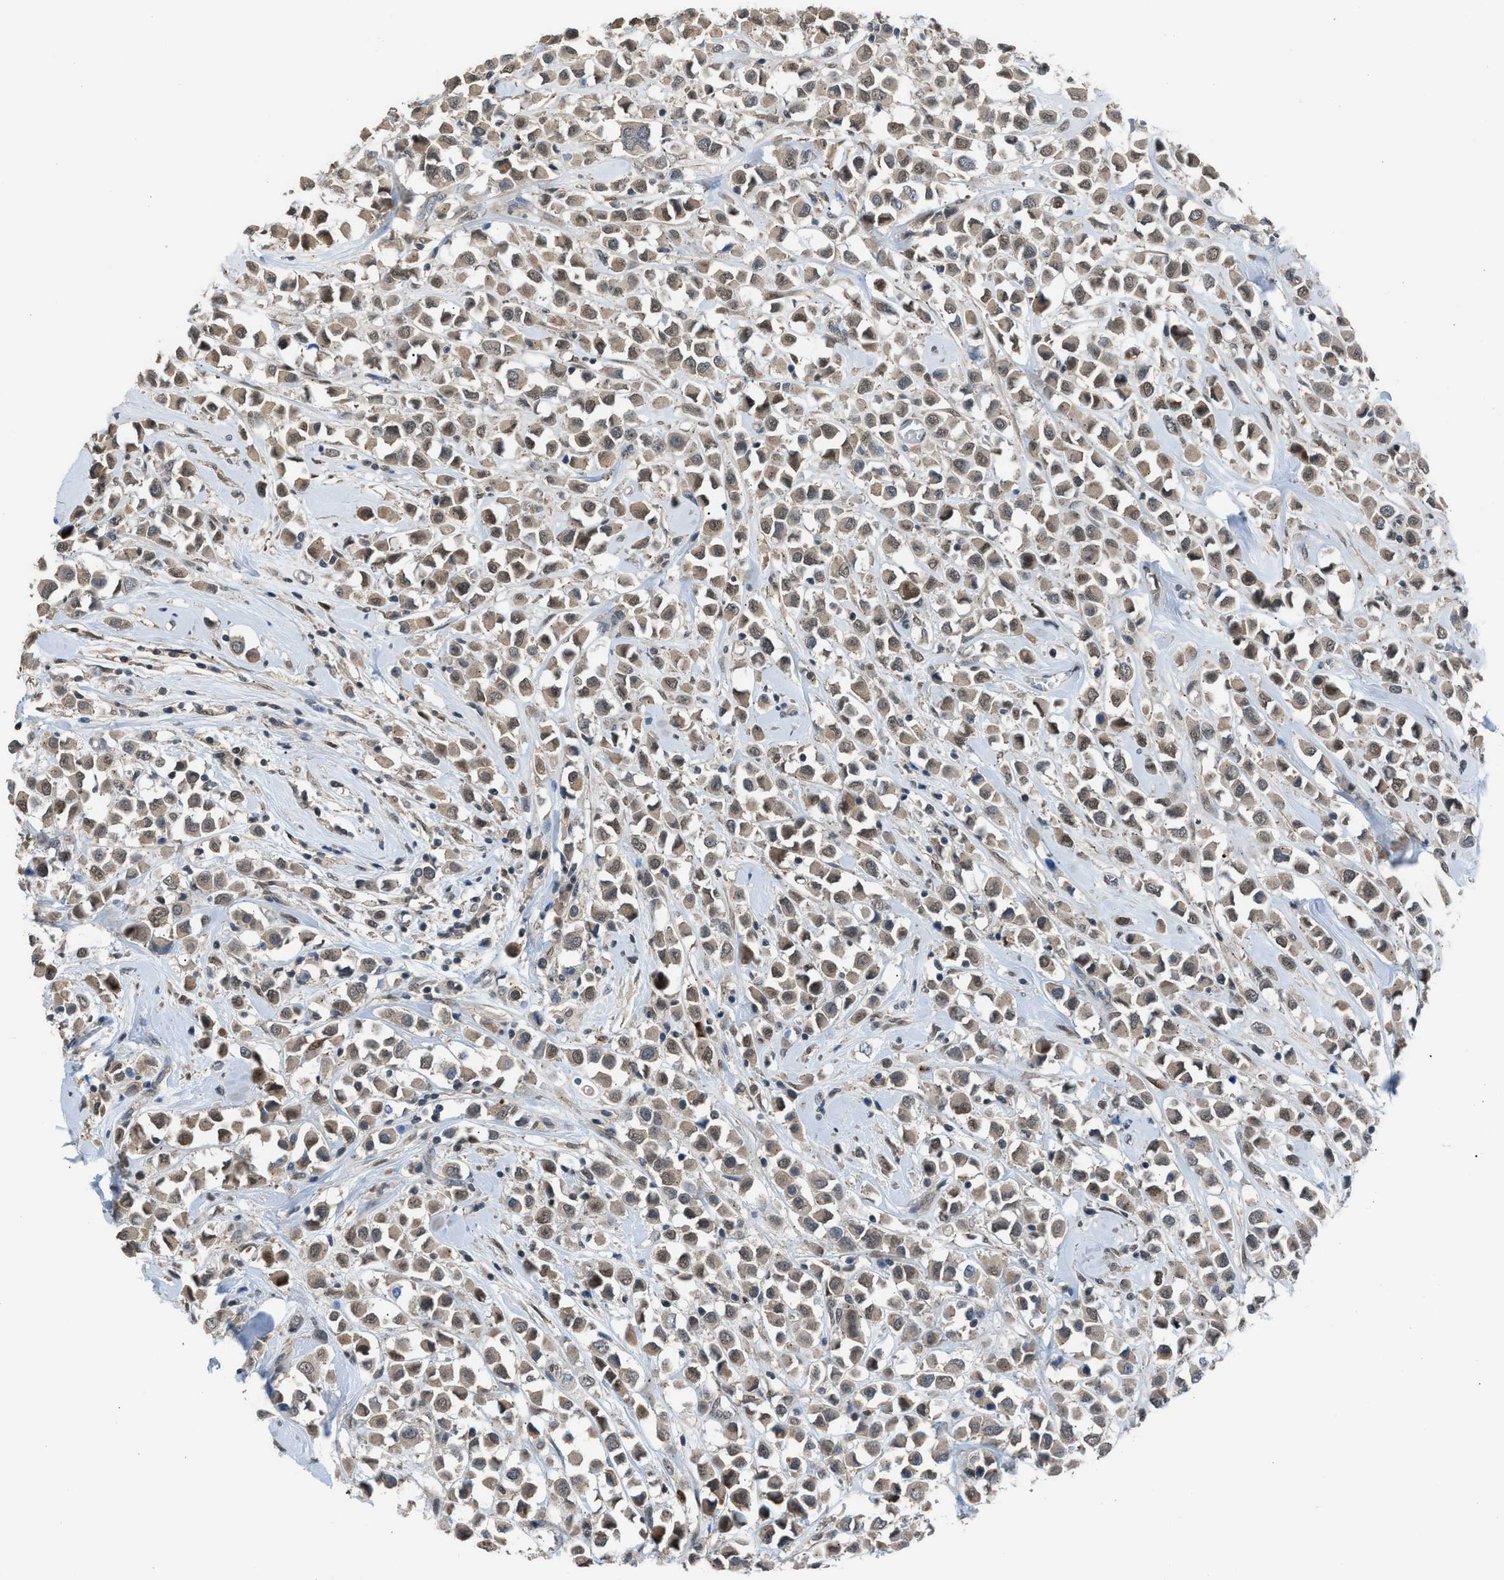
{"staining": {"intensity": "moderate", "quantity": ">75%", "location": "cytoplasmic/membranous,nuclear"}, "tissue": "breast cancer", "cell_type": "Tumor cells", "image_type": "cancer", "snomed": [{"axis": "morphology", "description": "Duct carcinoma"}, {"axis": "topography", "description": "Breast"}], "caption": "Protein expression analysis of breast invasive ductal carcinoma exhibits moderate cytoplasmic/membranous and nuclear expression in approximately >75% of tumor cells. (Stains: DAB in brown, nuclei in blue, Microscopy: brightfield microscopy at high magnification).", "gene": "CRTC1", "patient": {"sex": "female", "age": 61}}